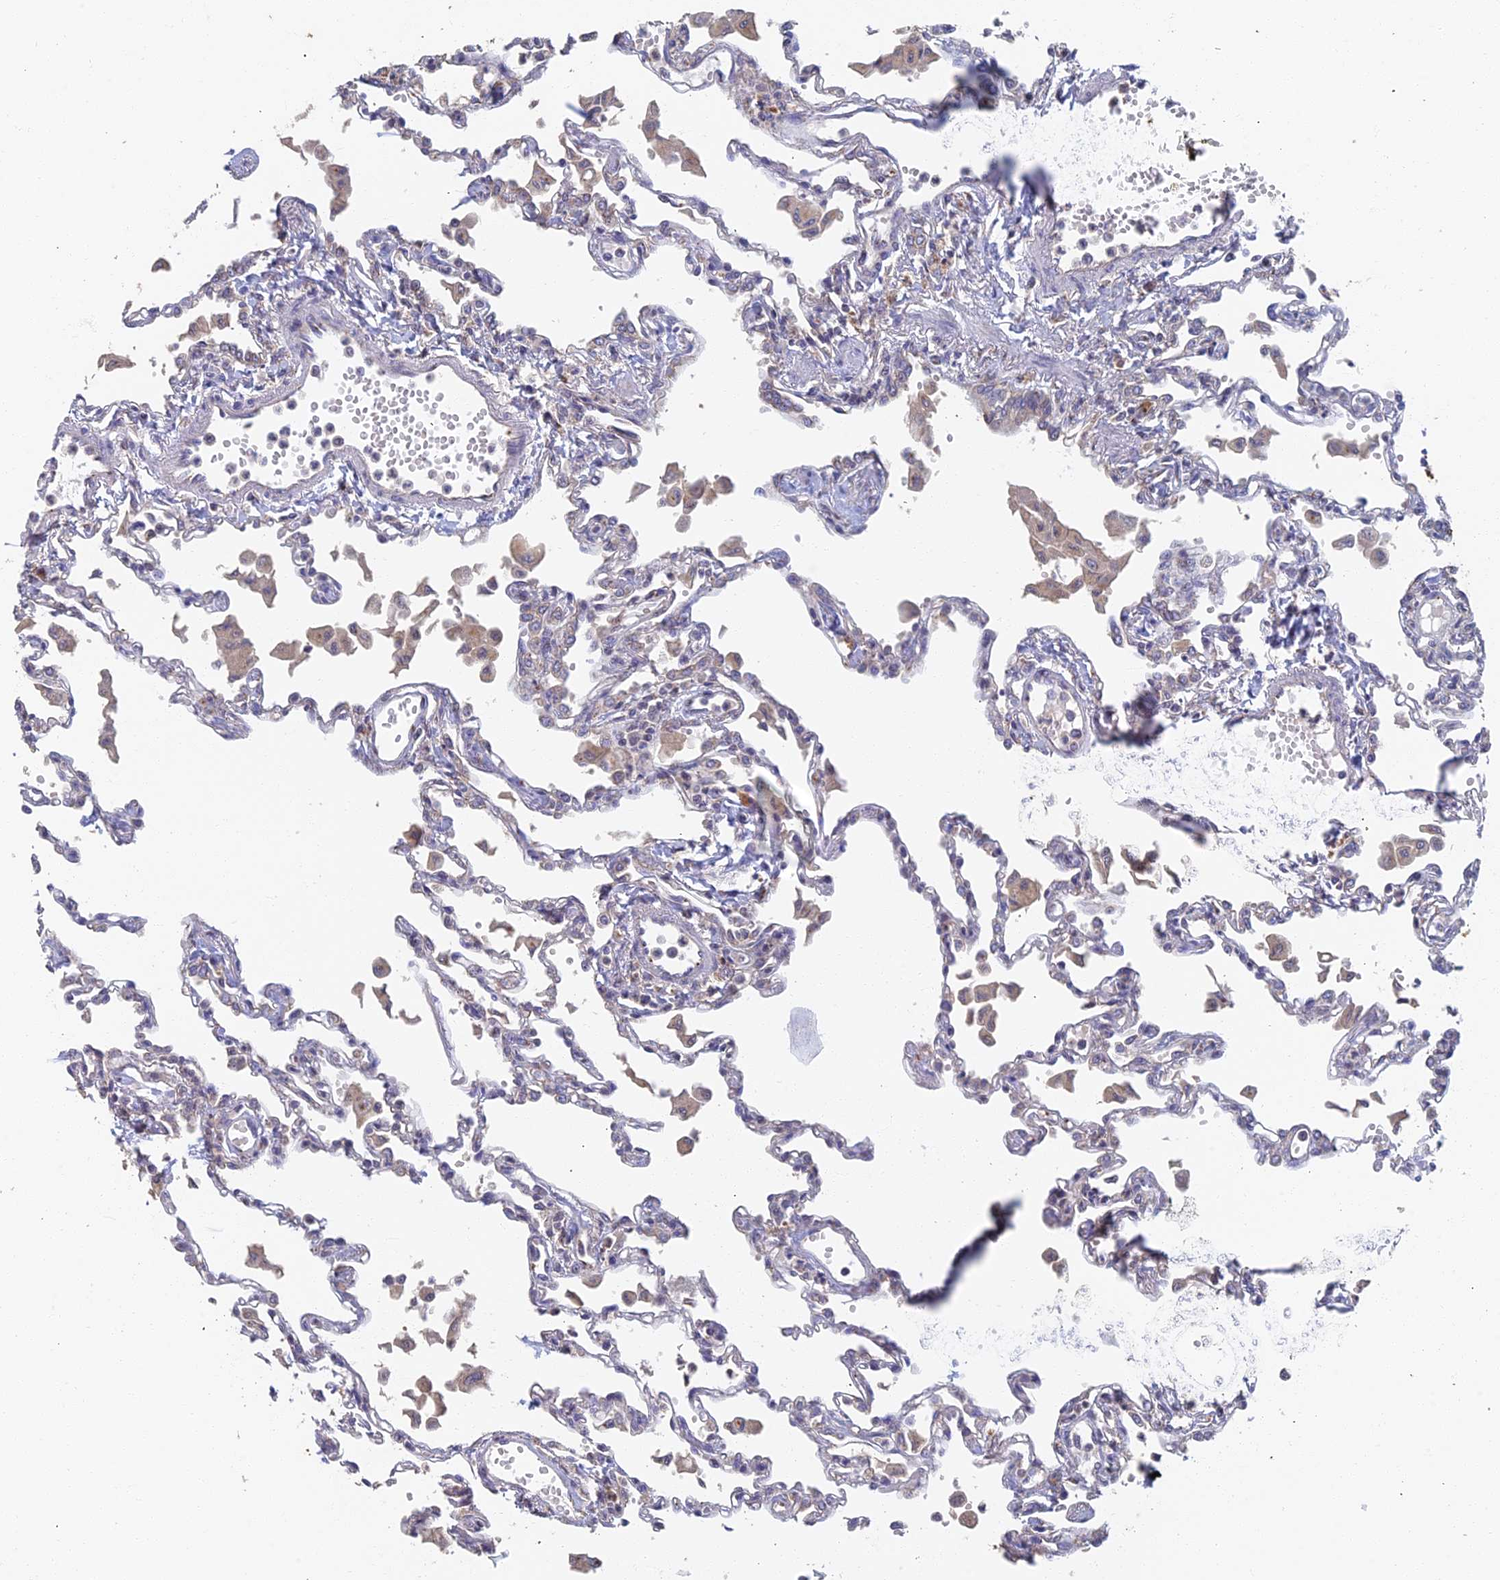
{"staining": {"intensity": "negative", "quantity": "none", "location": "none"}, "tissue": "lung", "cell_type": "Alveolar cells", "image_type": "normal", "snomed": [{"axis": "morphology", "description": "Normal tissue, NOS"}, {"axis": "topography", "description": "Bronchus"}, {"axis": "topography", "description": "Lung"}], "caption": "A high-resolution image shows IHC staining of benign lung, which demonstrates no significant expression in alveolar cells.", "gene": "GPATCH1", "patient": {"sex": "female", "age": 49}}